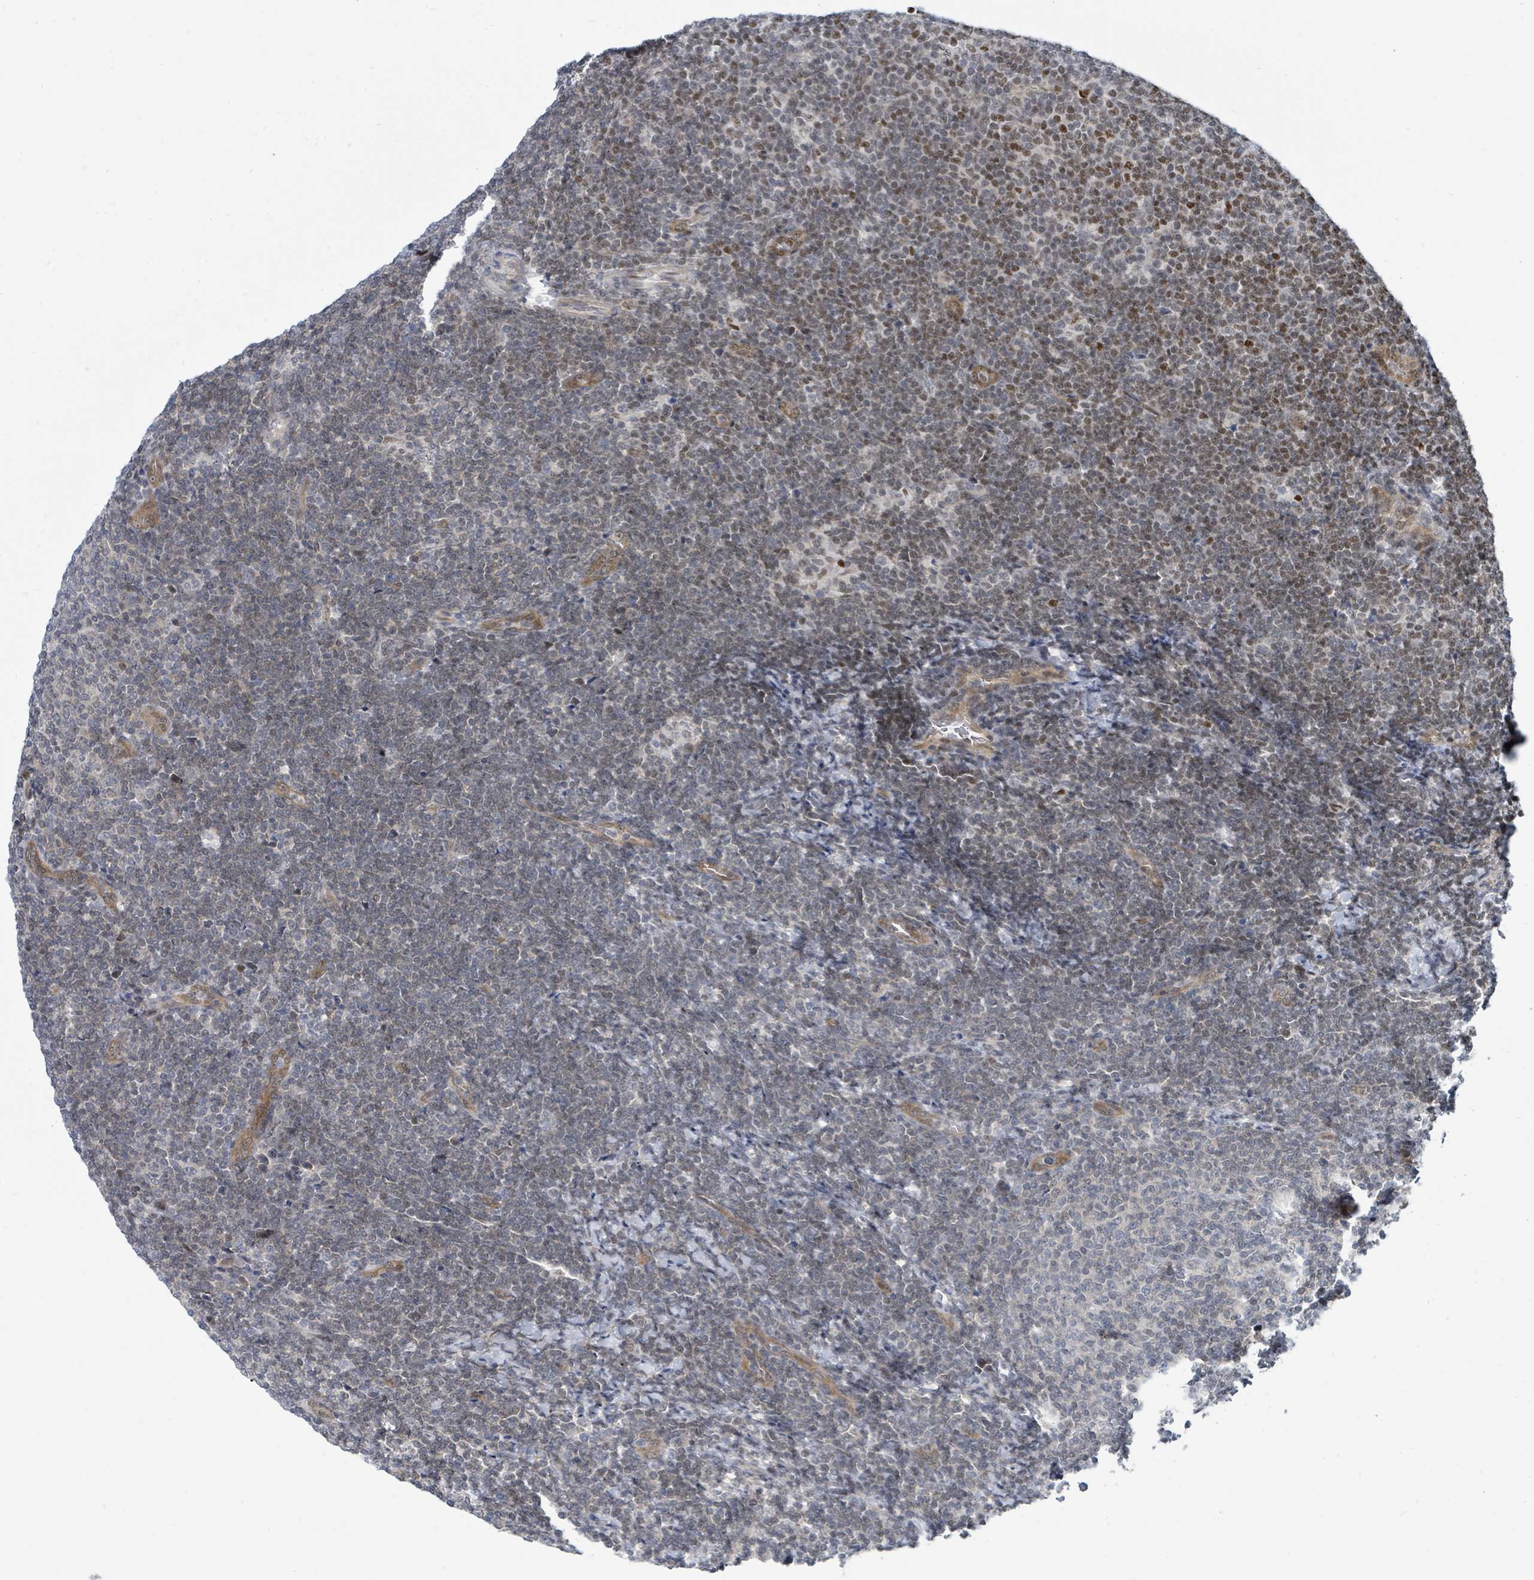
{"staining": {"intensity": "moderate", "quantity": "<25%", "location": "cytoplasmic/membranous,nuclear"}, "tissue": "lymphoma", "cell_type": "Tumor cells", "image_type": "cancer", "snomed": [{"axis": "morphology", "description": "Malignant lymphoma, non-Hodgkin's type, Low grade"}, {"axis": "topography", "description": "Lymph node"}], "caption": "The immunohistochemical stain shows moderate cytoplasmic/membranous and nuclear staining in tumor cells of lymphoma tissue. Immunohistochemistry (ihc) stains the protein in brown and the nuclei are stained blue.", "gene": "SUMO4", "patient": {"sex": "male", "age": 66}}